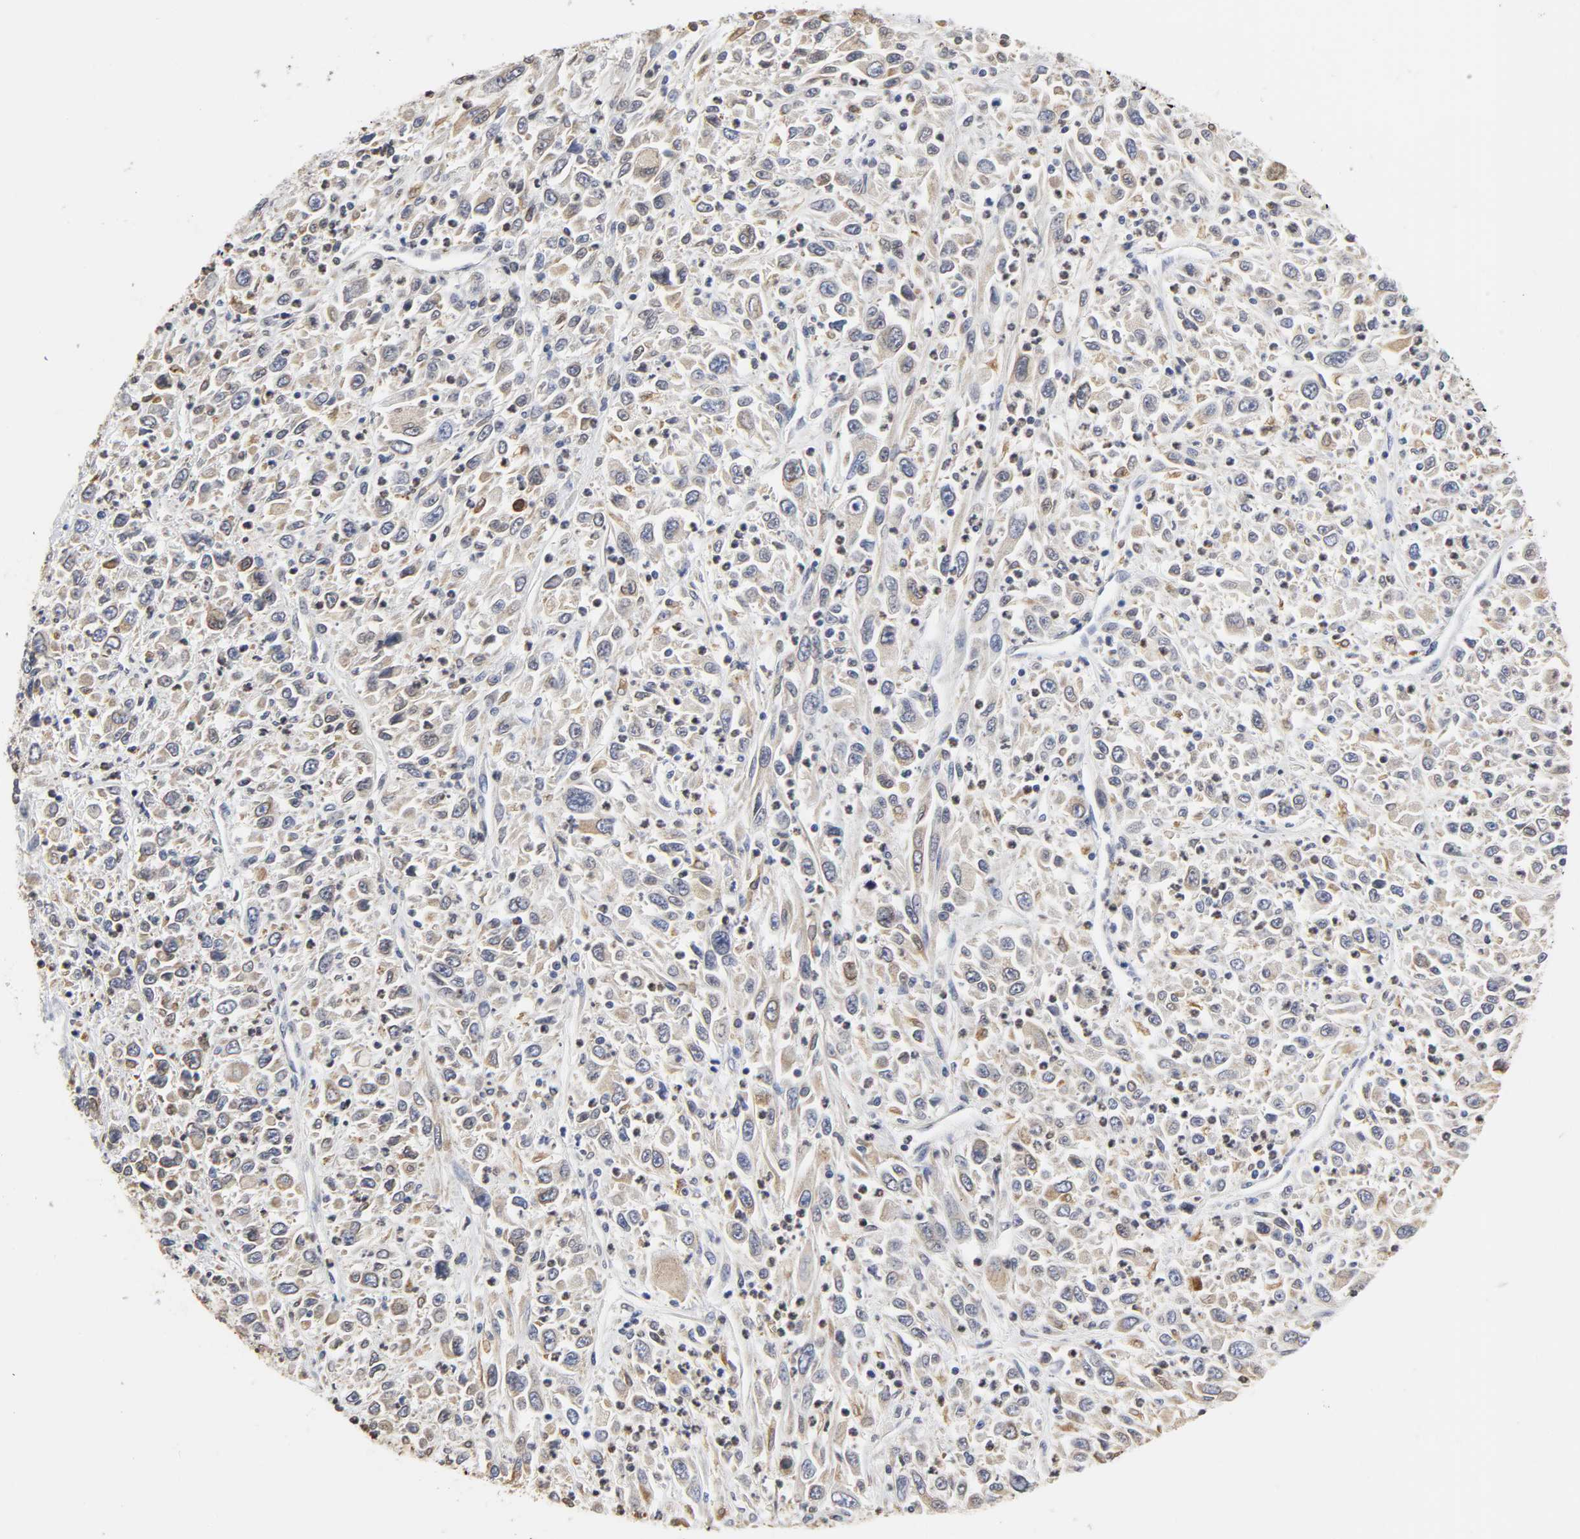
{"staining": {"intensity": "weak", "quantity": "25%-75%", "location": "cytoplasmic/membranous"}, "tissue": "melanoma", "cell_type": "Tumor cells", "image_type": "cancer", "snomed": [{"axis": "morphology", "description": "Malignant melanoma, Metastatic site"}, {"axis": "topography", "description": "Skin"}], "caption": "DAB (3,3'-diaminobenzidine) immunohistochemical staining of human melanoma shows weak cytoplasmic/membranous protein positivity in approximately 25%-75% of tumor cells.", "gene": "HCK", "patient": {"sex": "female", "age": 56}}